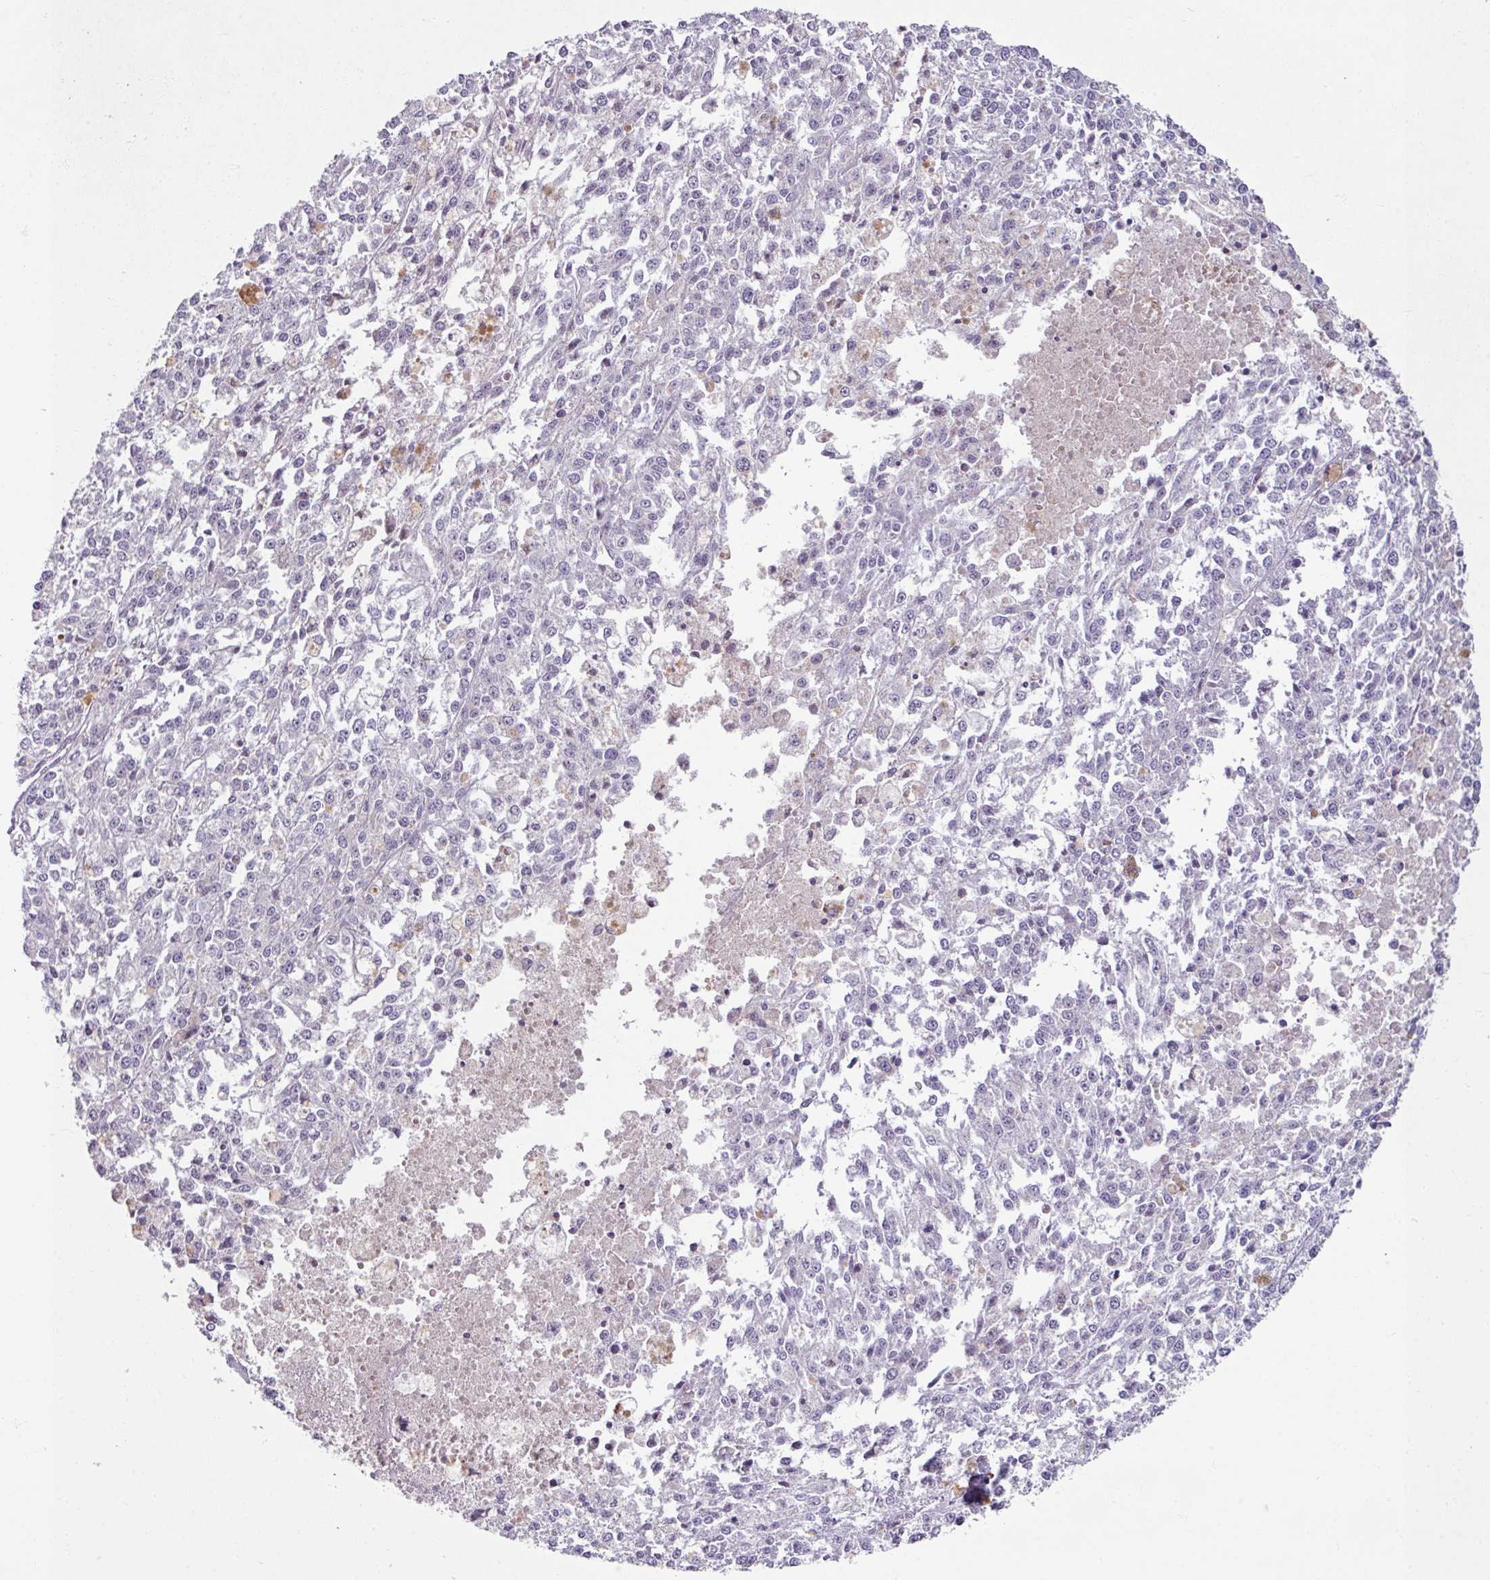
{"staining": {"intensity": "negative", "quantity": "none", "location": "none"}, "tissue": "melanoma", "cell_type": "Tumor cells", "image_type": "cancer", "snomed": [{"axis": "morphology", "description": "Malignant melanoma, NOS"}, {"axis": "topography", "description": "Skin"}], "caption": "Micrograph shows no significant protein expression in tumor cells of melanoma. (Brightfield microscopy of DAB IHC at high magnification).", "gene": "UVSSA", "patient": {"sex": "female", "age": 64}}